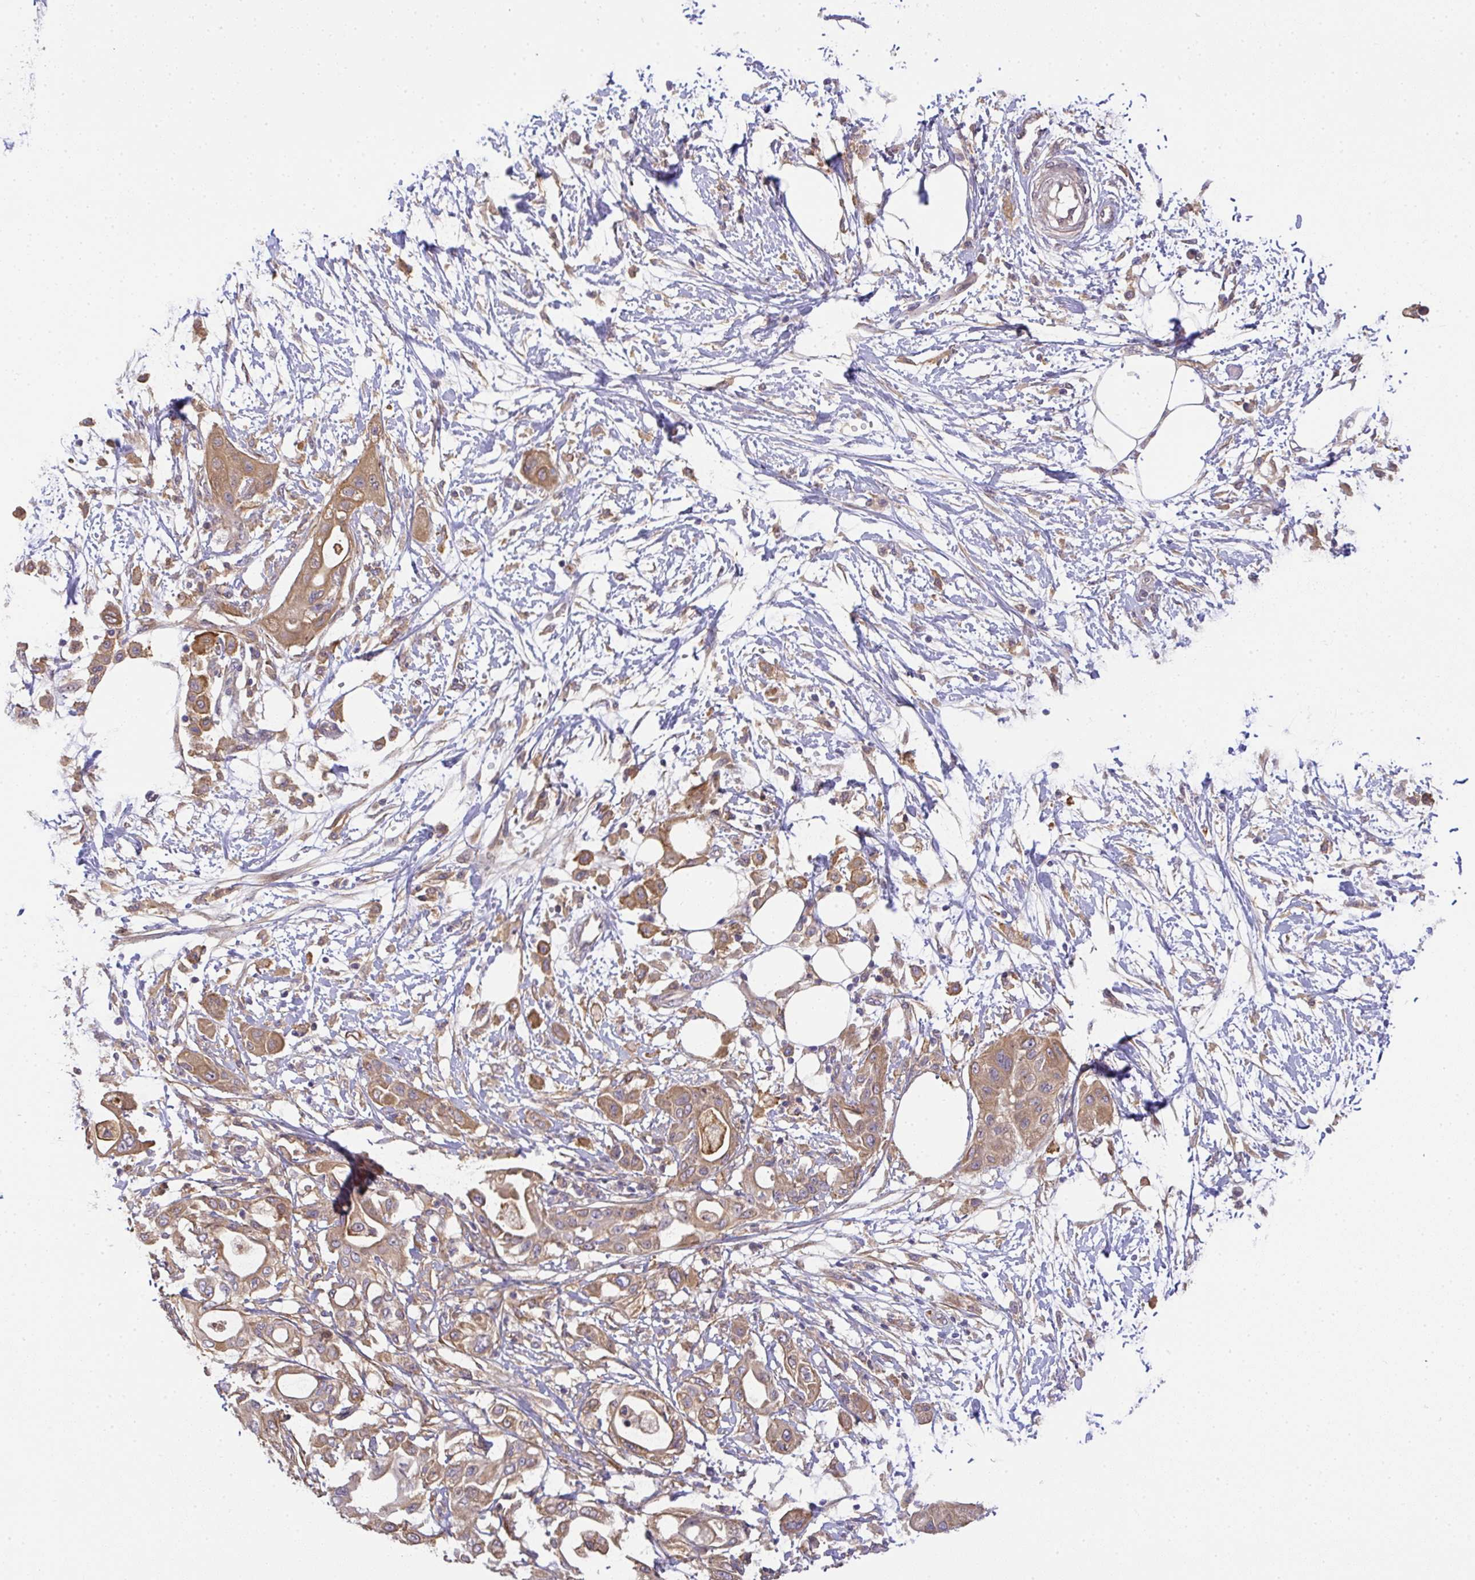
{"staining": {"intensity": "moderate", "quantity": ">75%", "location": "cytoplasmic/membranous"}, "tissue": "pancreatic cancer", "cell_type": "Tumor cells", "image_type": "cancer", "snomed": [{"axis": "morphology", "description": "Adenocarcinoma, NOS"}, {"axis": "topography", "description": "Pancreas"}], "caption": "The image displays a brown stain indicating the presence of a protein in the cytoplasmic/membranous of tumor cells in pancreatic cancer. (DAB IHC, brown staining for protein, blue staining for nuclei).", "gene": "EEF1AKMT1", "patient": {"sex": "male", "age": 68}}